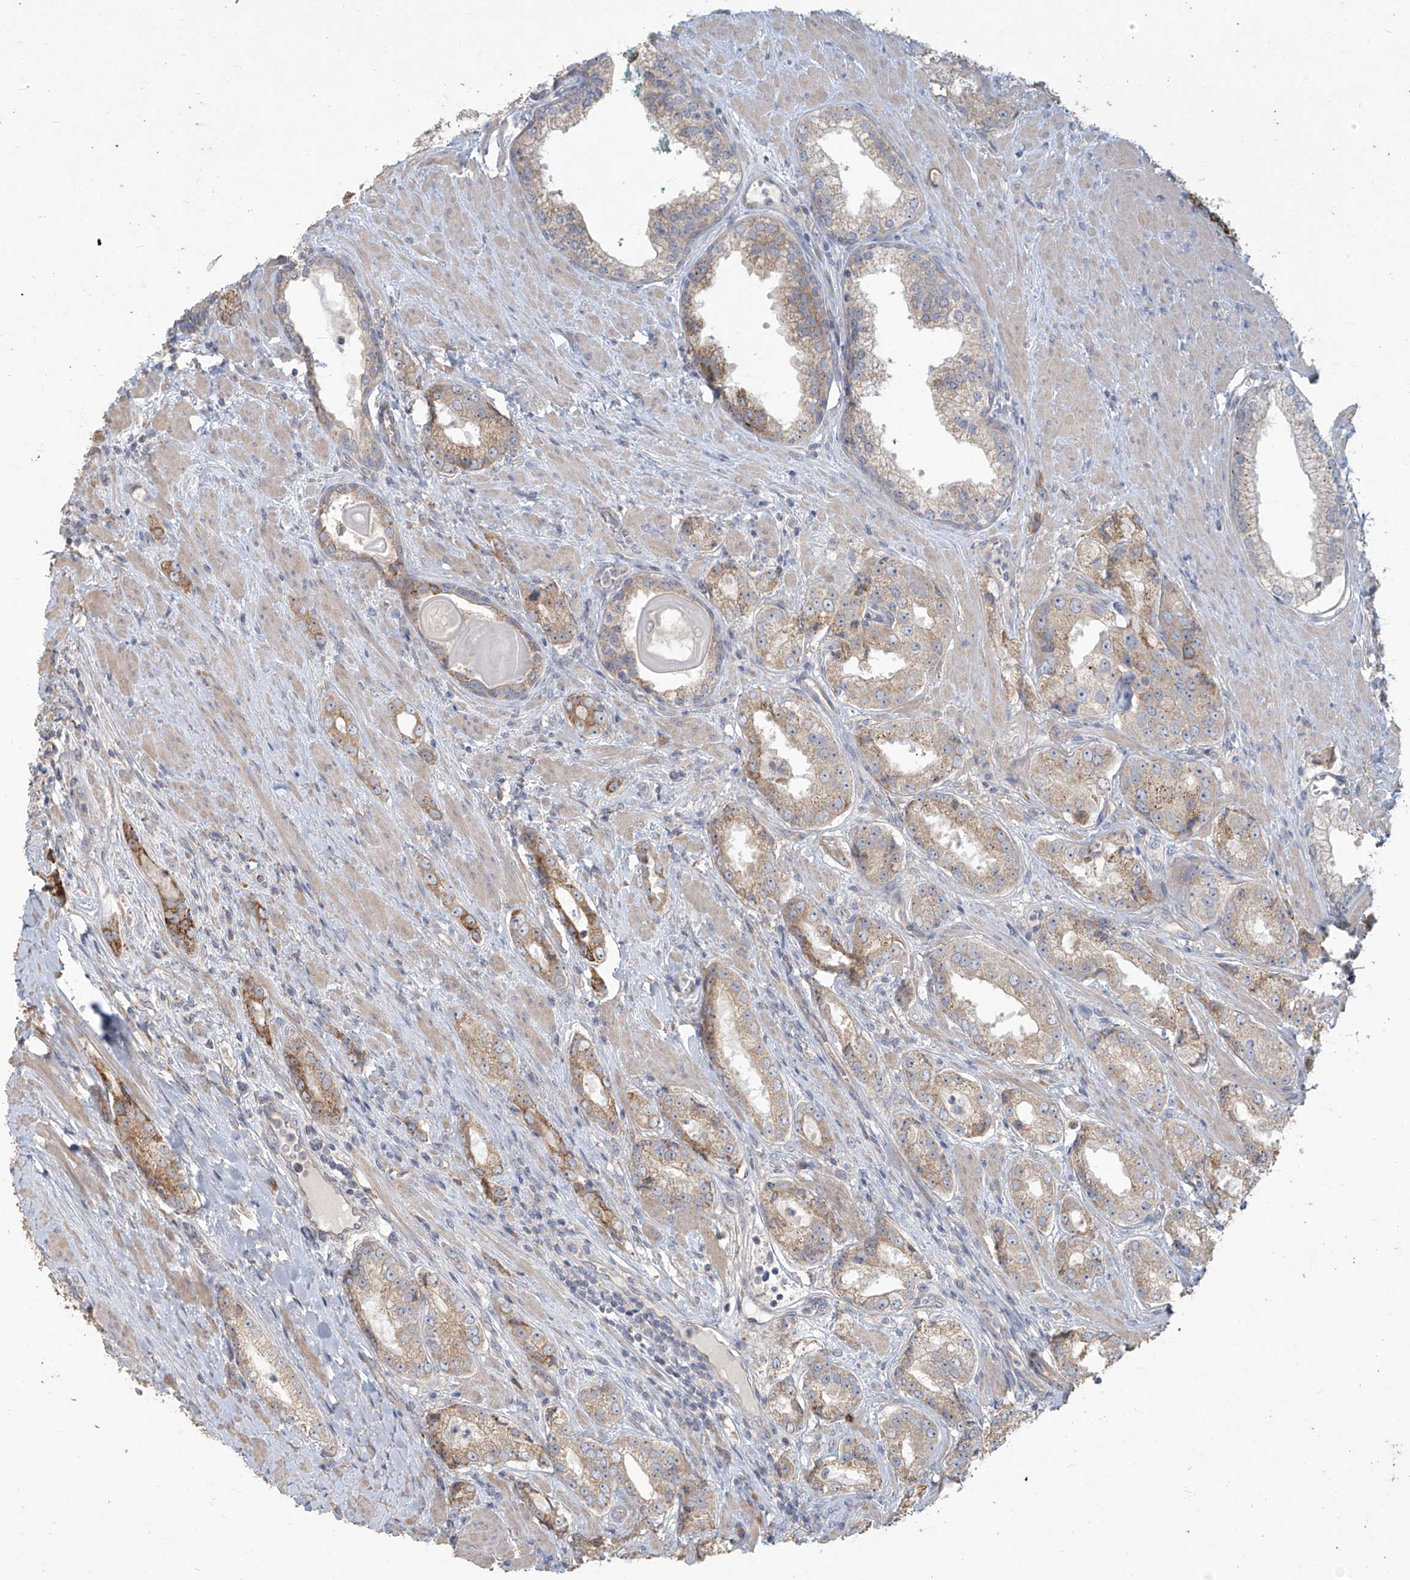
{"staining": {"intensity": "moderate", "quantity": "<25%", "location": "cytoplasmic/membranous"}, "tissue": "prostate cancer", "cell_type": "Tumor cells", "image_type": "cancer", "snomed": [{"axis": "morphology", "description": "Adenocarcinoma, Low grade"}, {"axis": "topography", "description": "Prostate"}], "caption": "Immunohistochemistry image of prostate adenocarcinoma (low-grade) stained for a protein (brown), which displays low levels of moderate cytoplasmic/membranous staining in about <25% of tumor cells.", "gene": "MAGIX", "patient": {"sex": "male", "age": 67}}